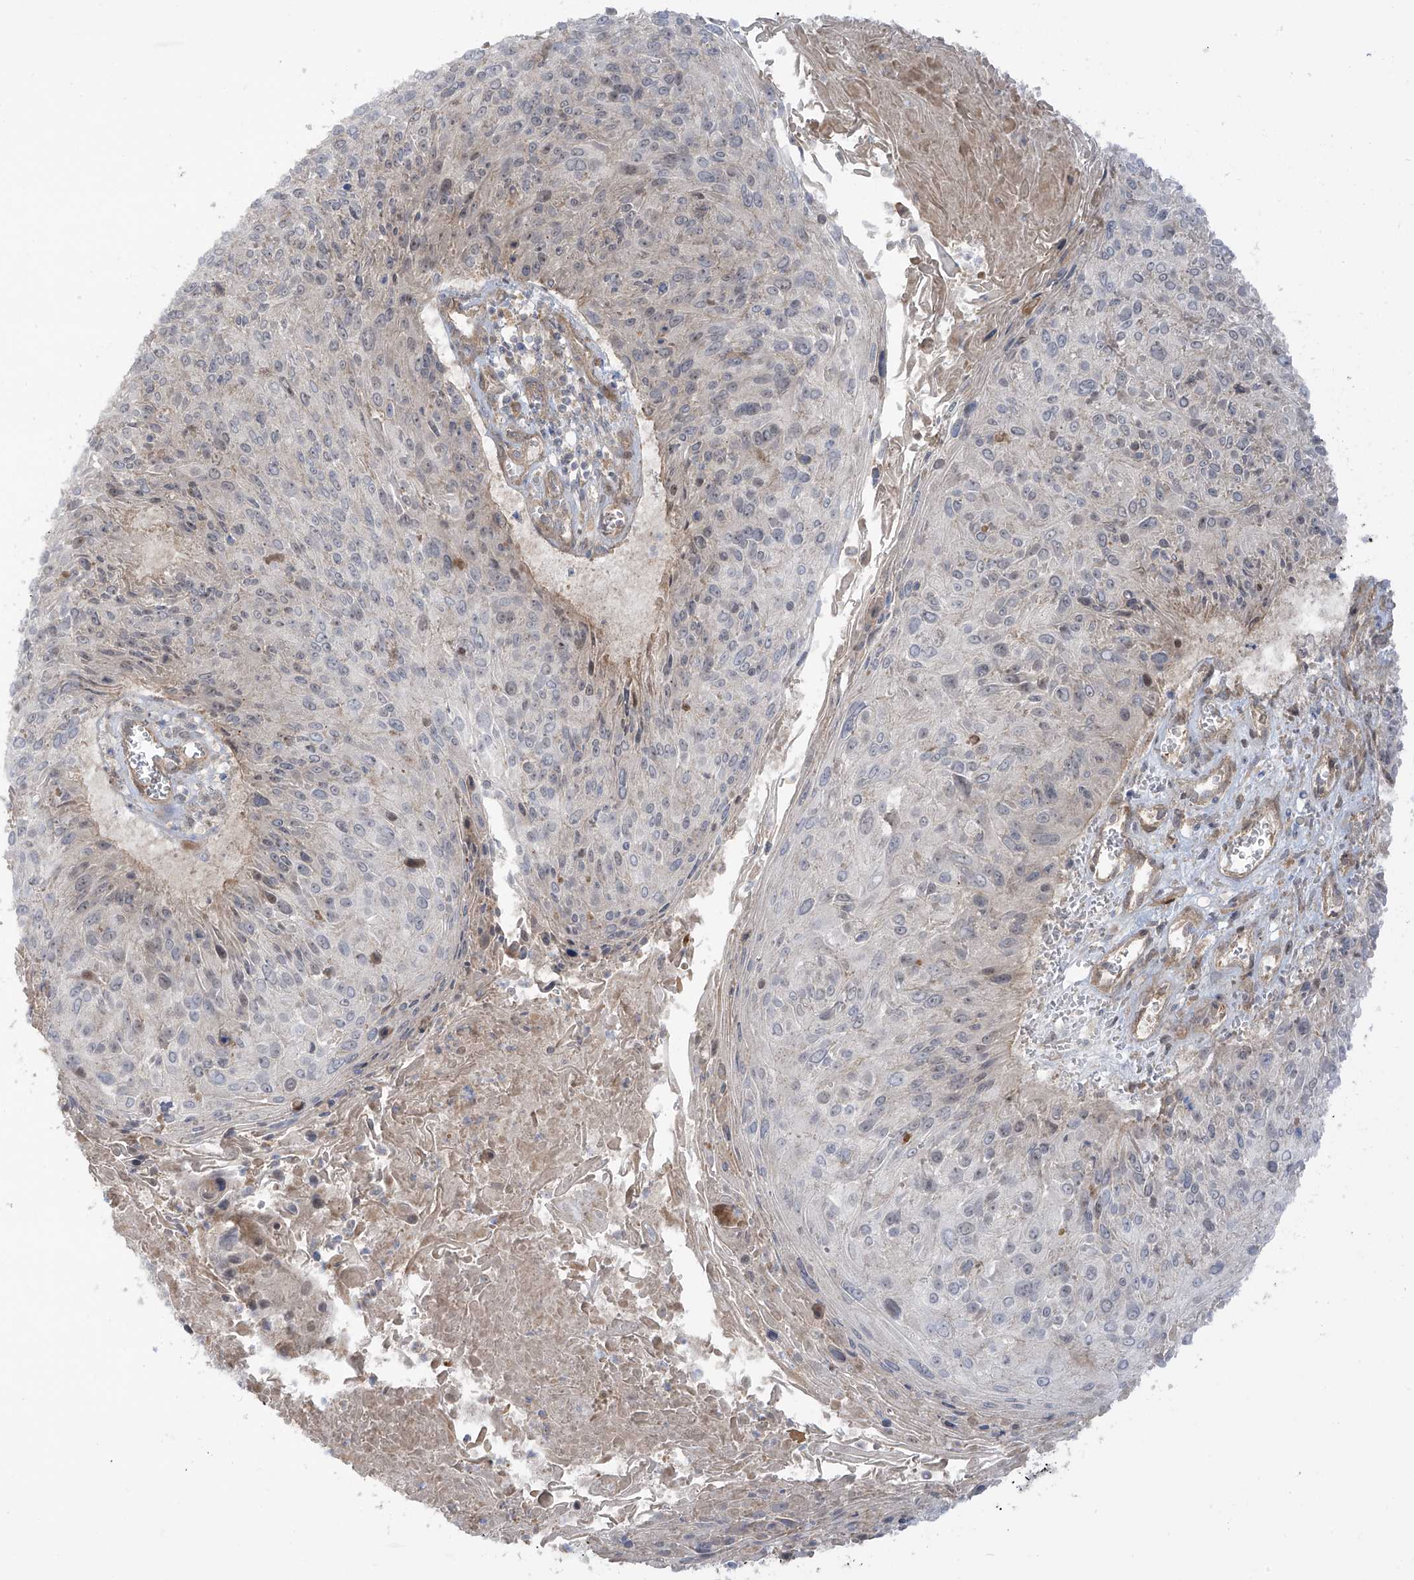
{"staining": {"intensity": "negative", "quantity": "none", "location": "none"}, "tissue": "cervical cancer", "cell_type": "Tumor cells", "image_type": "cancer", "snomed": [{"axis": "morphology", "description": "Squamous cell carcinoma, NOS"}, {"axis": "topography", "description": "Cervix"}], "caption": "There is no significant positivity in tumor cells of cervical squamous cell carcinoma.", "gene": "ENTR1", "patient": {"sex": "female", "age": 51}}